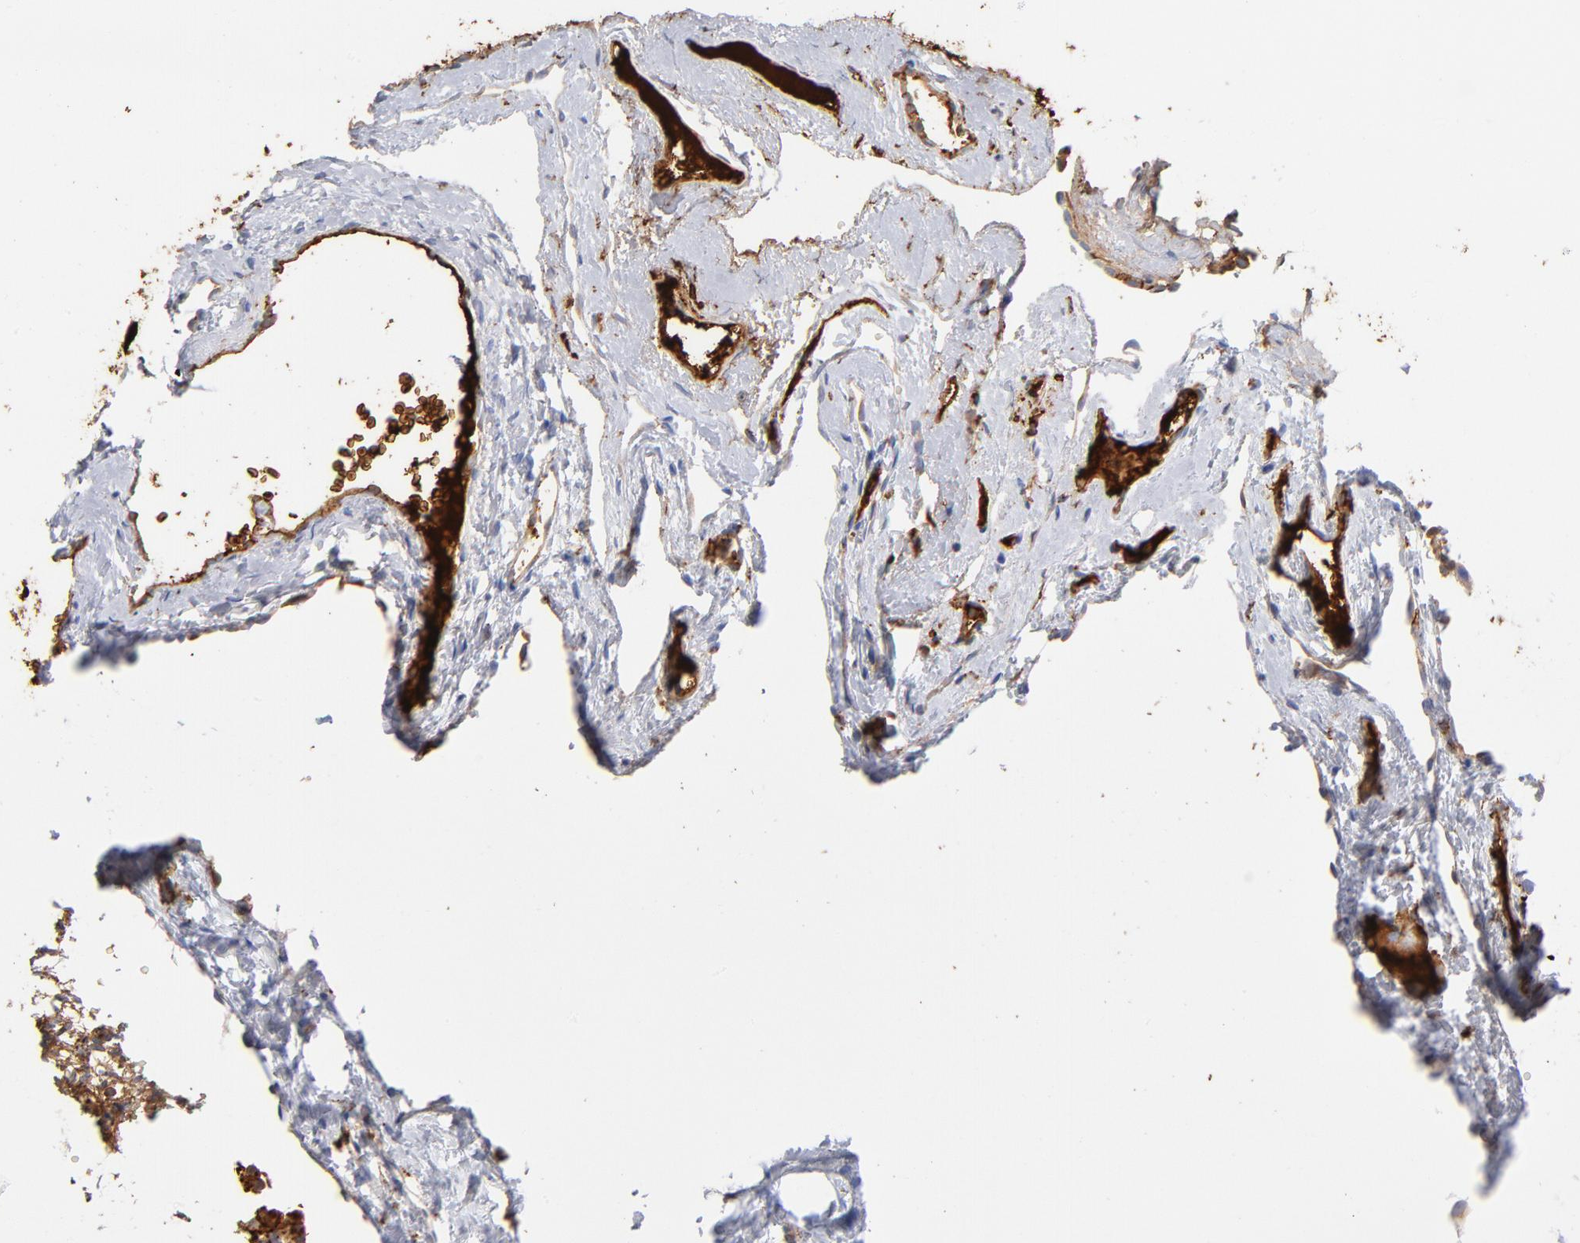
{"staining": {"intensity": "negative", "quantity": "none", "location": "none"}, "tissue": "ovary", "cell_type": "Ovarian stroma cells", "image_type": "normal", "snomed": [{"axis": "morphology", "description": "Normal tissue, NOS"}, {"axis": "topography", "description": "Ovary"}], "caption": "Immunohistochemical staining of benign ovary shows no significant positivity in ovarian stroma cells.", "gene": "C3", "patient": {"sex": "female", "age": 35}}